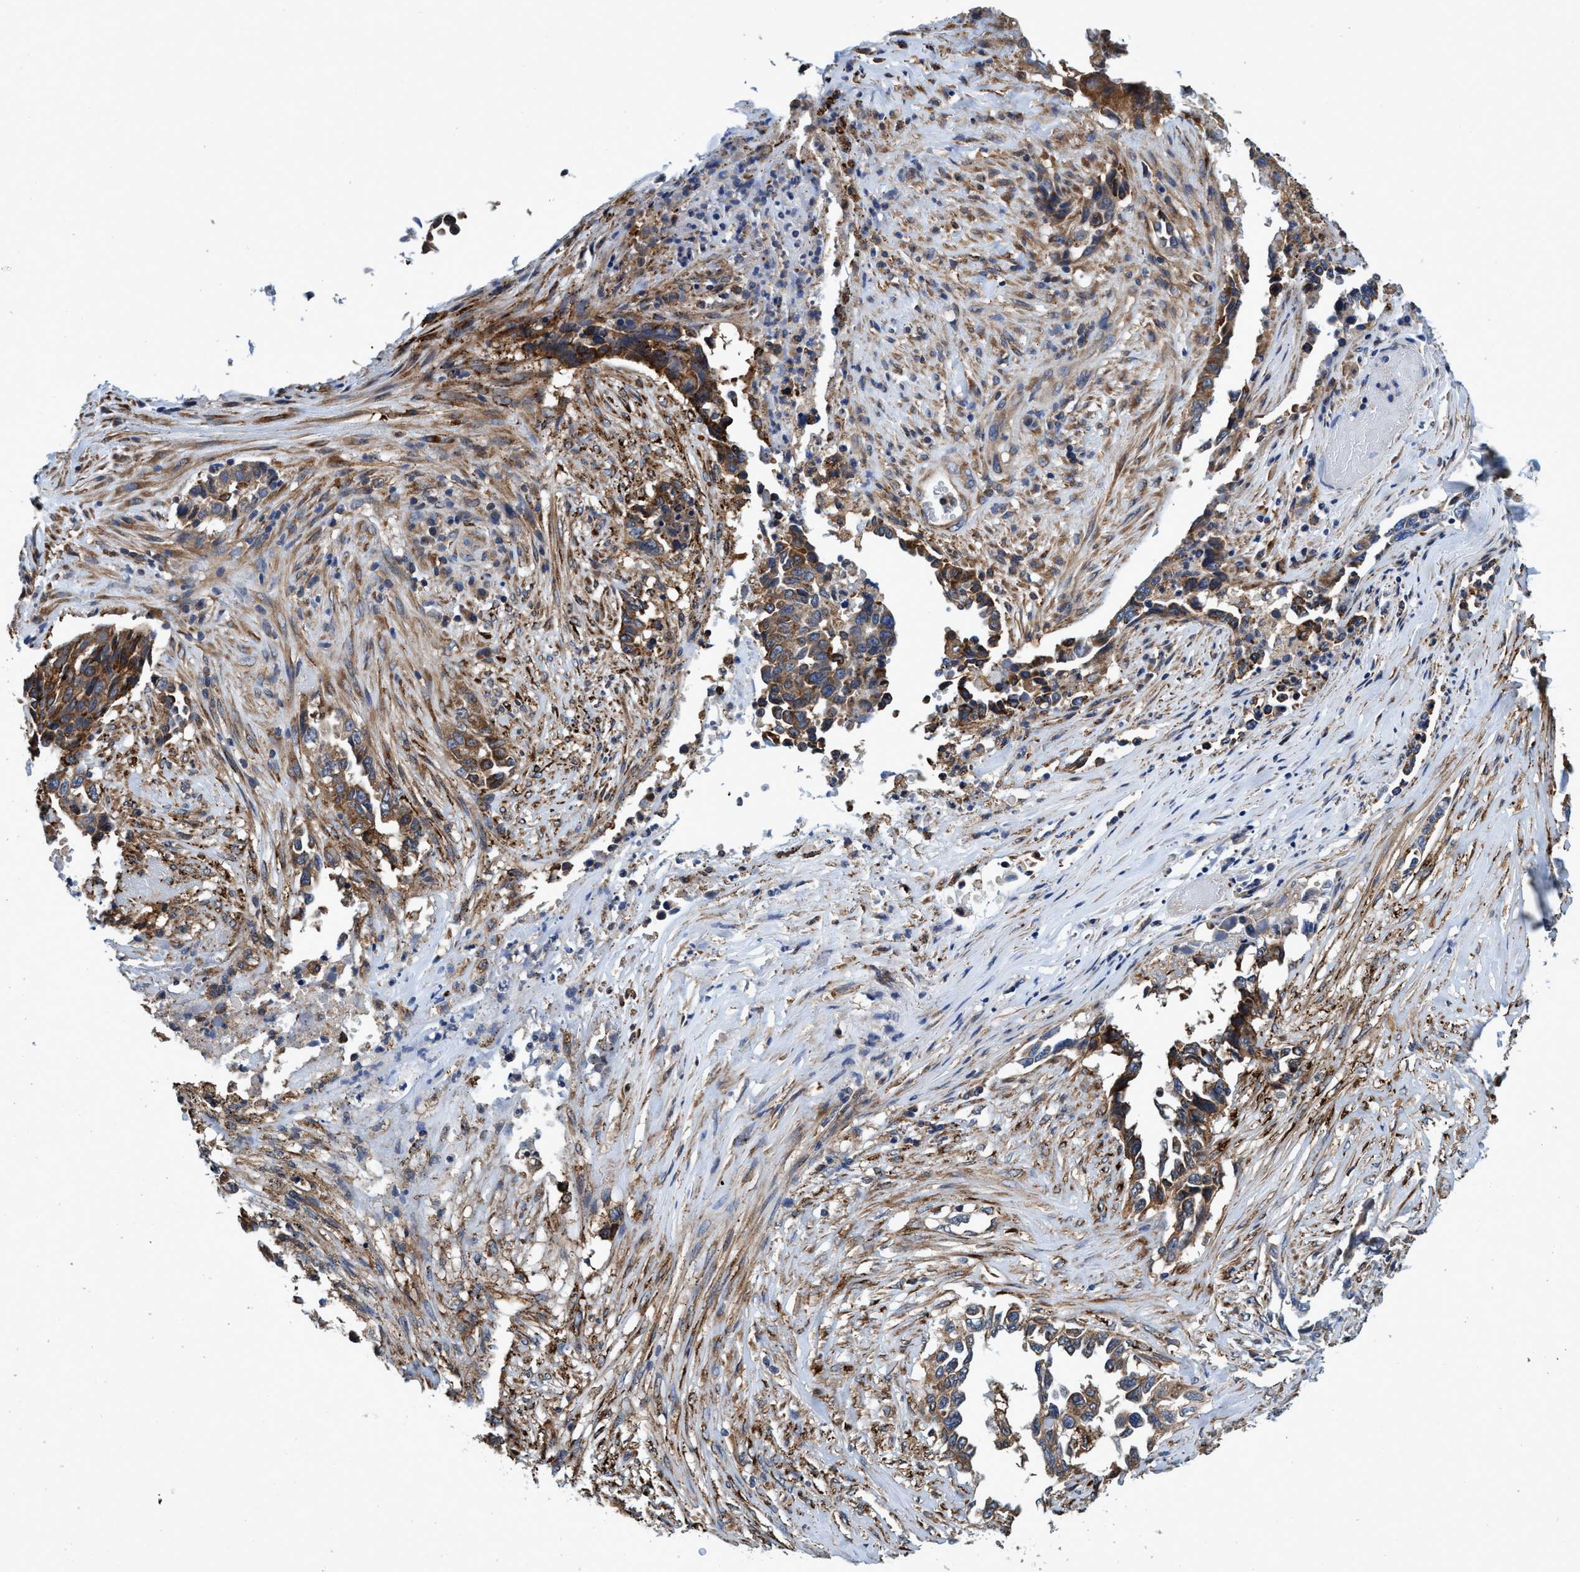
{"staining": {"intensity": "moderate", "quantity": ">75%", "location": "cytoplasmic/membranous"}, "tissue": "lung cancer", "cell_type": "Tumor cells", "image_type": "cancer", "snomed": [{"axis": "morphology", "description": "Adenocarcinoma, NOS"}, {"axis": "topography", "description": "Lung"}], "caption": "High-magnification brightfield microscopy of lung cancer stained with DAB (brown) and counterstained with hematoxylin (blue). tumor cells exhibit moderate cytoplasmic/membranous expression is identified in approximately>75% of cells. (DAB IHC with brightfield microscopy, high magnification).", "gene": "CALCOCO2", "patient": {"sex": "female", "age": 51}}